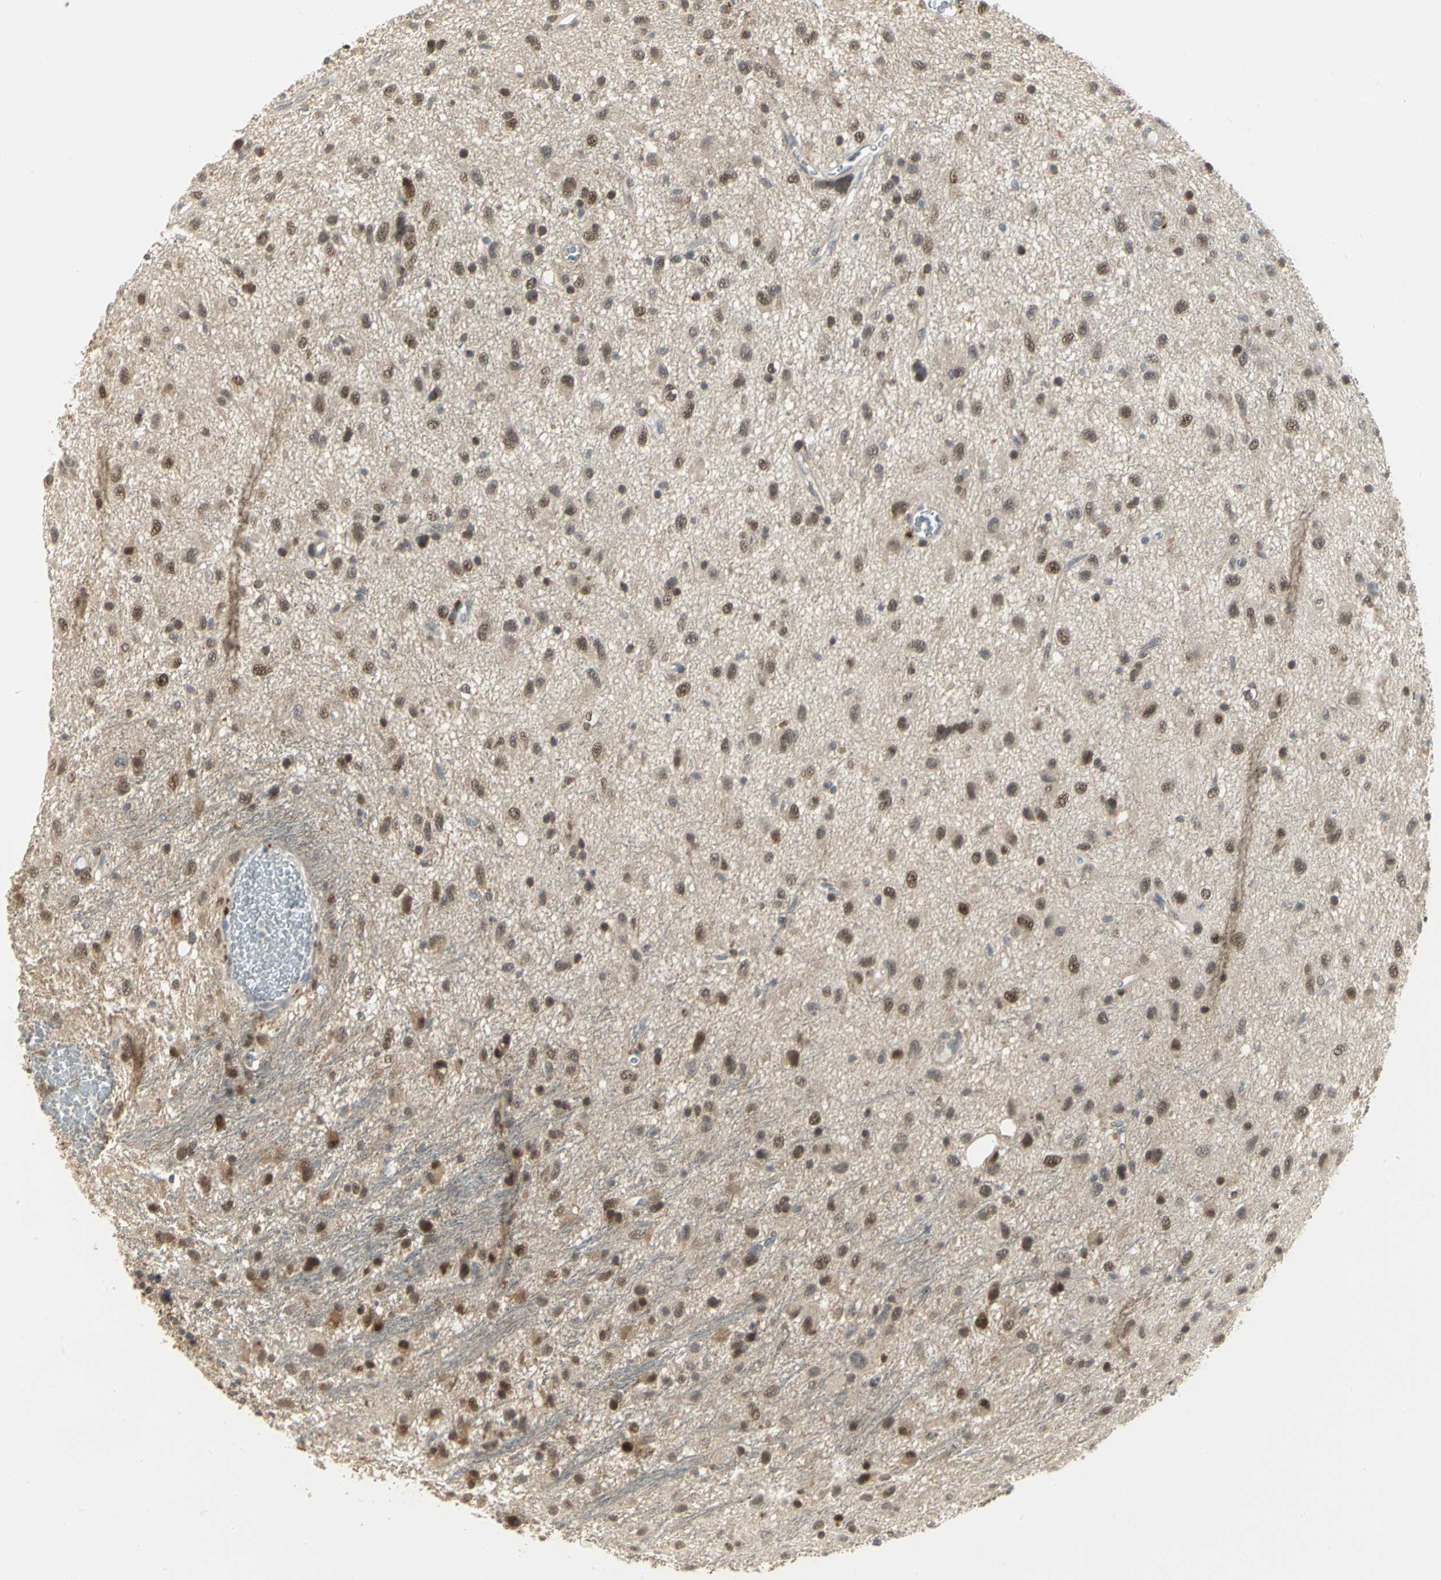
{"staining": {"intensity": "moderate", "quantity": ">75%", "location": "cytoplasmic/membranous,nuclear"}, "tissue": "glioma", "cell_type": "Tumor cells", "image_type": "cancer", "snomed": [{"axis": "morphology", "description": "Glioma, malignant, Low grade"}, {"axis": "topography", "description": "Brain"}], "caption": "The photomicrograph demonstrates staining of glioma, revealing moderate cytoplasmic/membranous and nuclear protein expression (brown color) within tumor cells.", "gene": "PSMC4", "patient": {"sex": "male", "age": 77}}